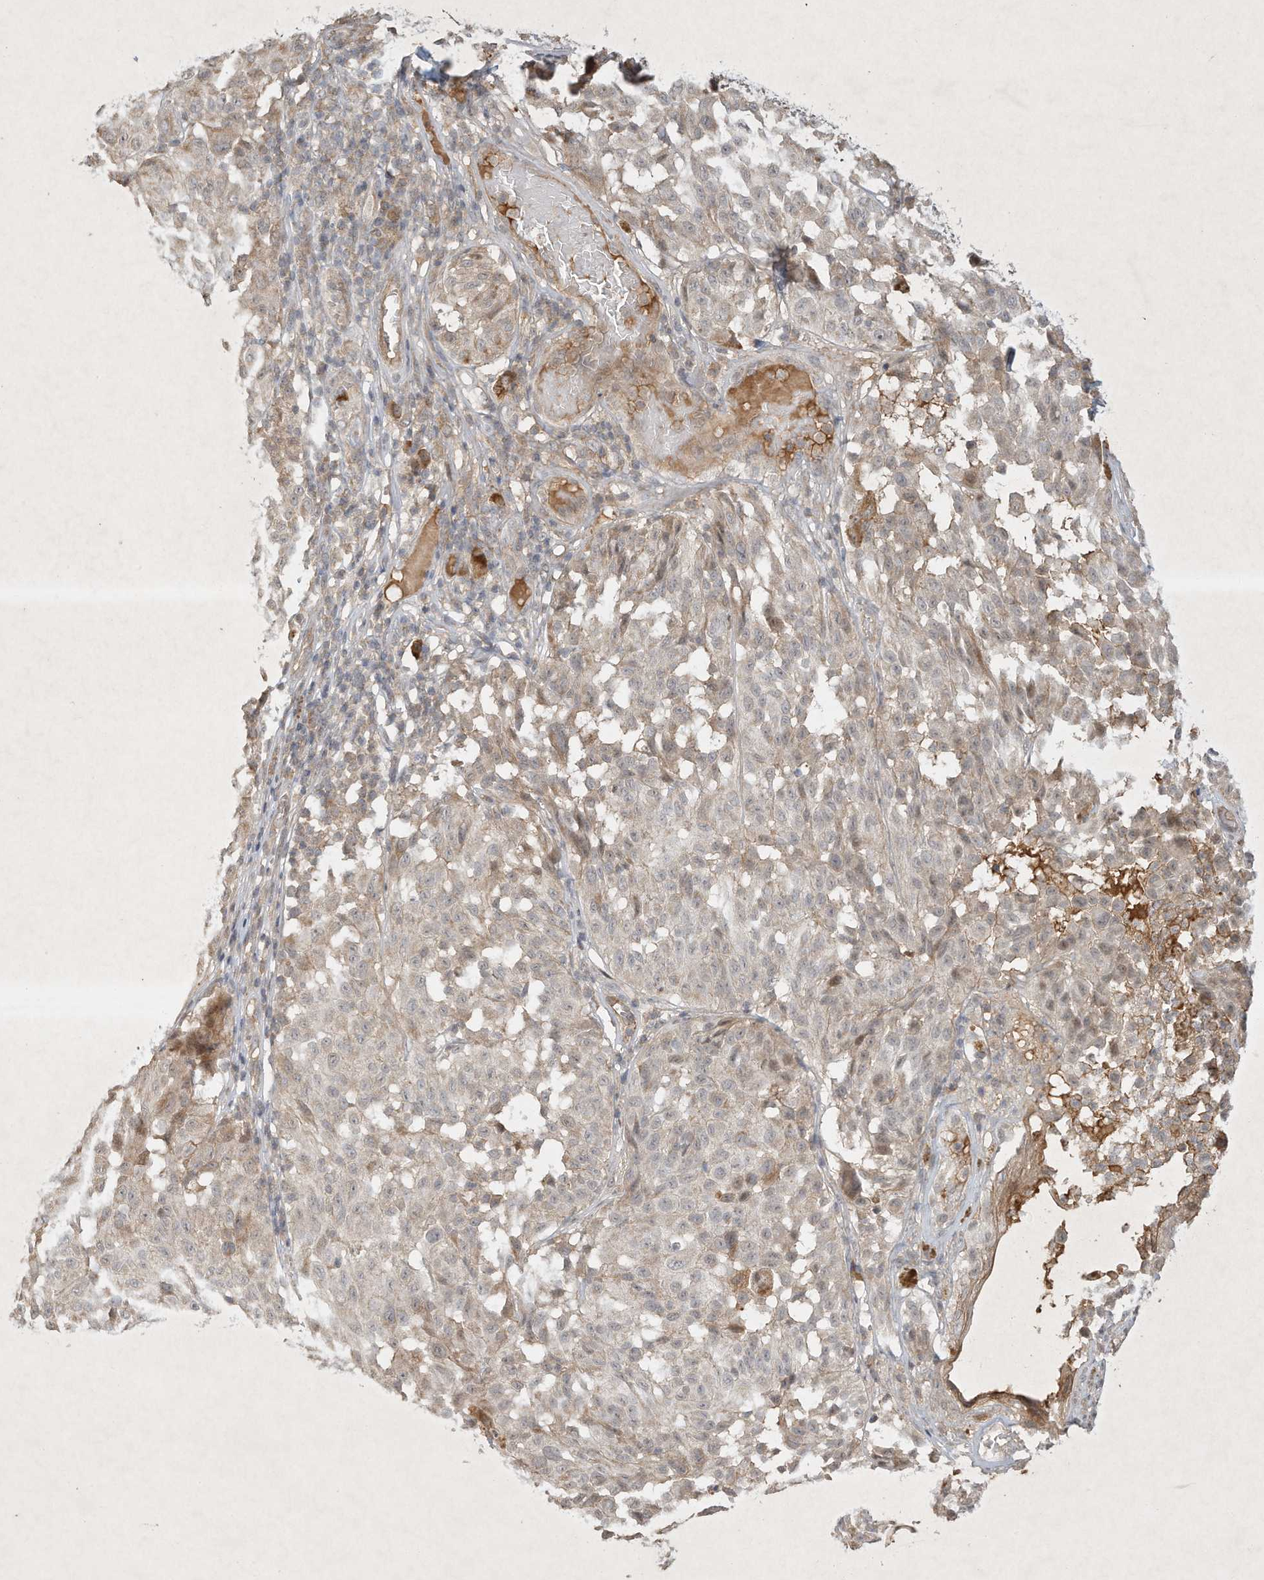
{"staining": {"intensity": "negative", "quantity": "none", "location": "none"}, "tissue": "melanoma", "cell_type": "Tumor cells", "image_type": "cancer", "snomed": [{"axis": "morphology", "description": "Malignant melanoma, NOS"}, {"axis": "topography", "description": "Skin"}], "caption": "Melanoma was stained to show a protein in brown. There is no significant positivity in tumor cells.", "gene": "BTRC", "patient": {"sex": "female", "age": 46}}